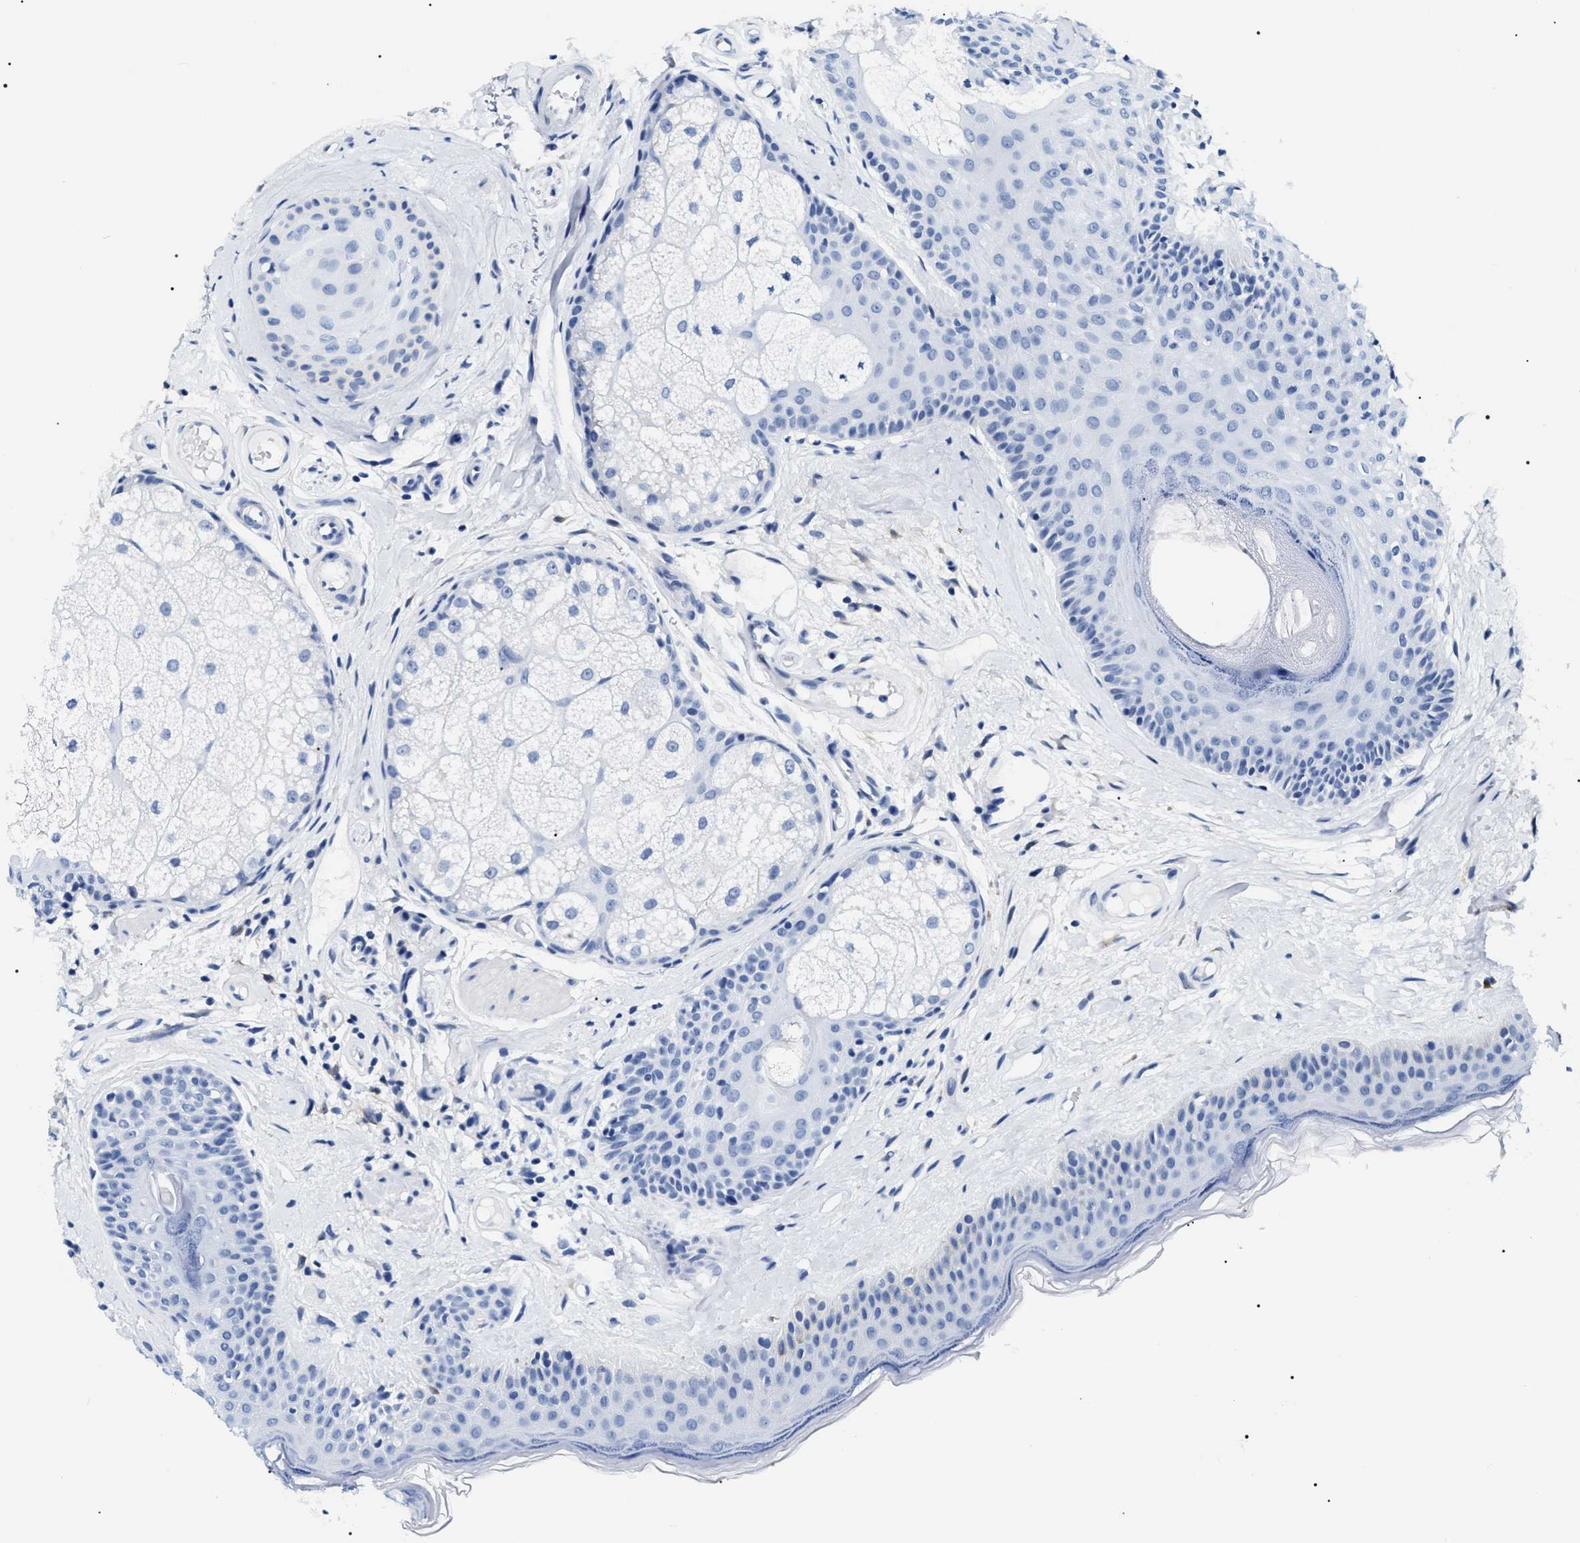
{"staining": {"intensity": "negative", "quantity": "none", "location": "none"}, "tissue": "oral mucosa", "cell_type": "Squamous epithelial cells", "image_type": "normal", "snomed": [{"axis": "morphology", "description": "Normal tissue, NOS"}, {"axis": "topography", "description": "Skin"}, {"axis": "topography", "description": "Oral tissue"}], "caption": "Human oral mucosa stained for a protein using immunohistochemistry reveals no expression in squamous epithelial cells.", "gene": "ADH4", "patient": {"sex": "male", "age": 84}}